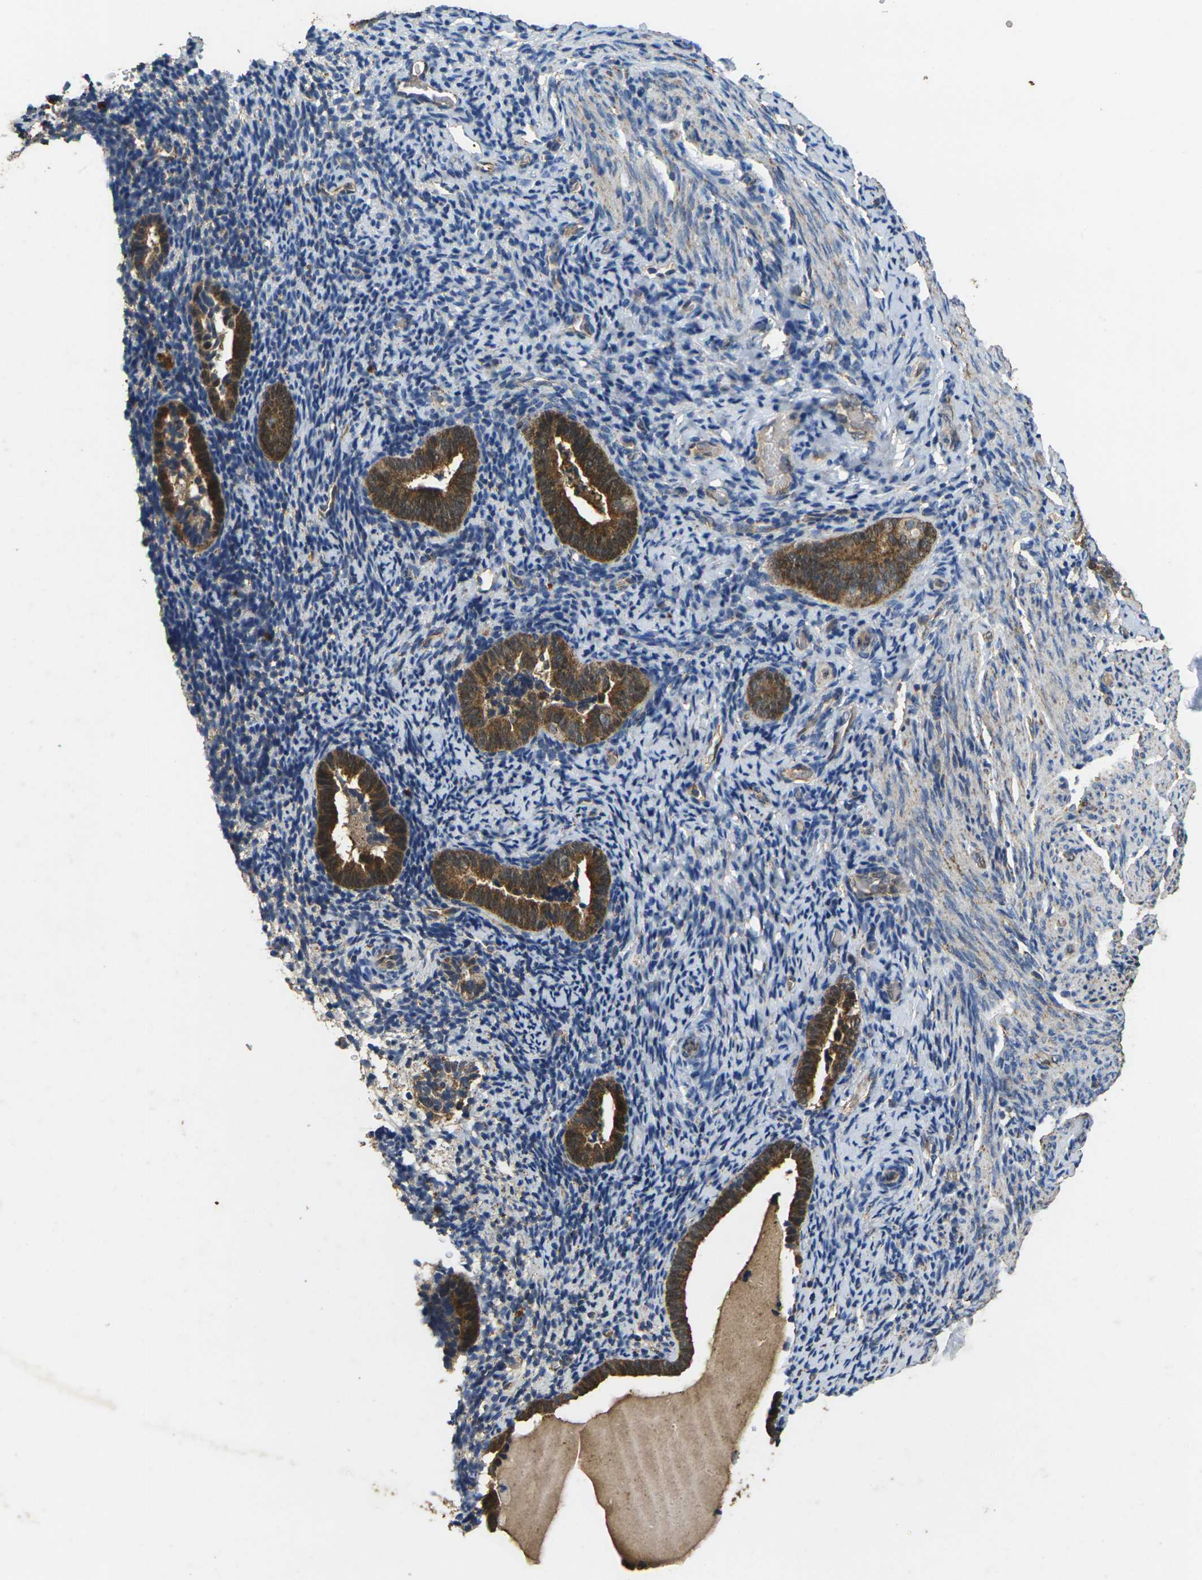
{"staining": {"intensity": "weak", "quantity": "25%-75%", "location": "cytoplasmic/membranous"}, "tissue": "endometrium", "cell_type": "Cells in endometrial stroma", "image_type": "normal", "snomed": [{"axis": "morphology", "description": "Normal tissue, NOS"}, {"axis": "topography", "description": "Endometrium"}], "caption": "Immunohistochemical staining of normal endometrium demonstrates weak cytoplasmic/membranous protein positivity in approximately 25%-75% of cells in endometrial stroma. (IHC, brightfield microscopy, high magnification).", "gene": "MAPK11", "patient": {"sex": "female", "age": 51}}